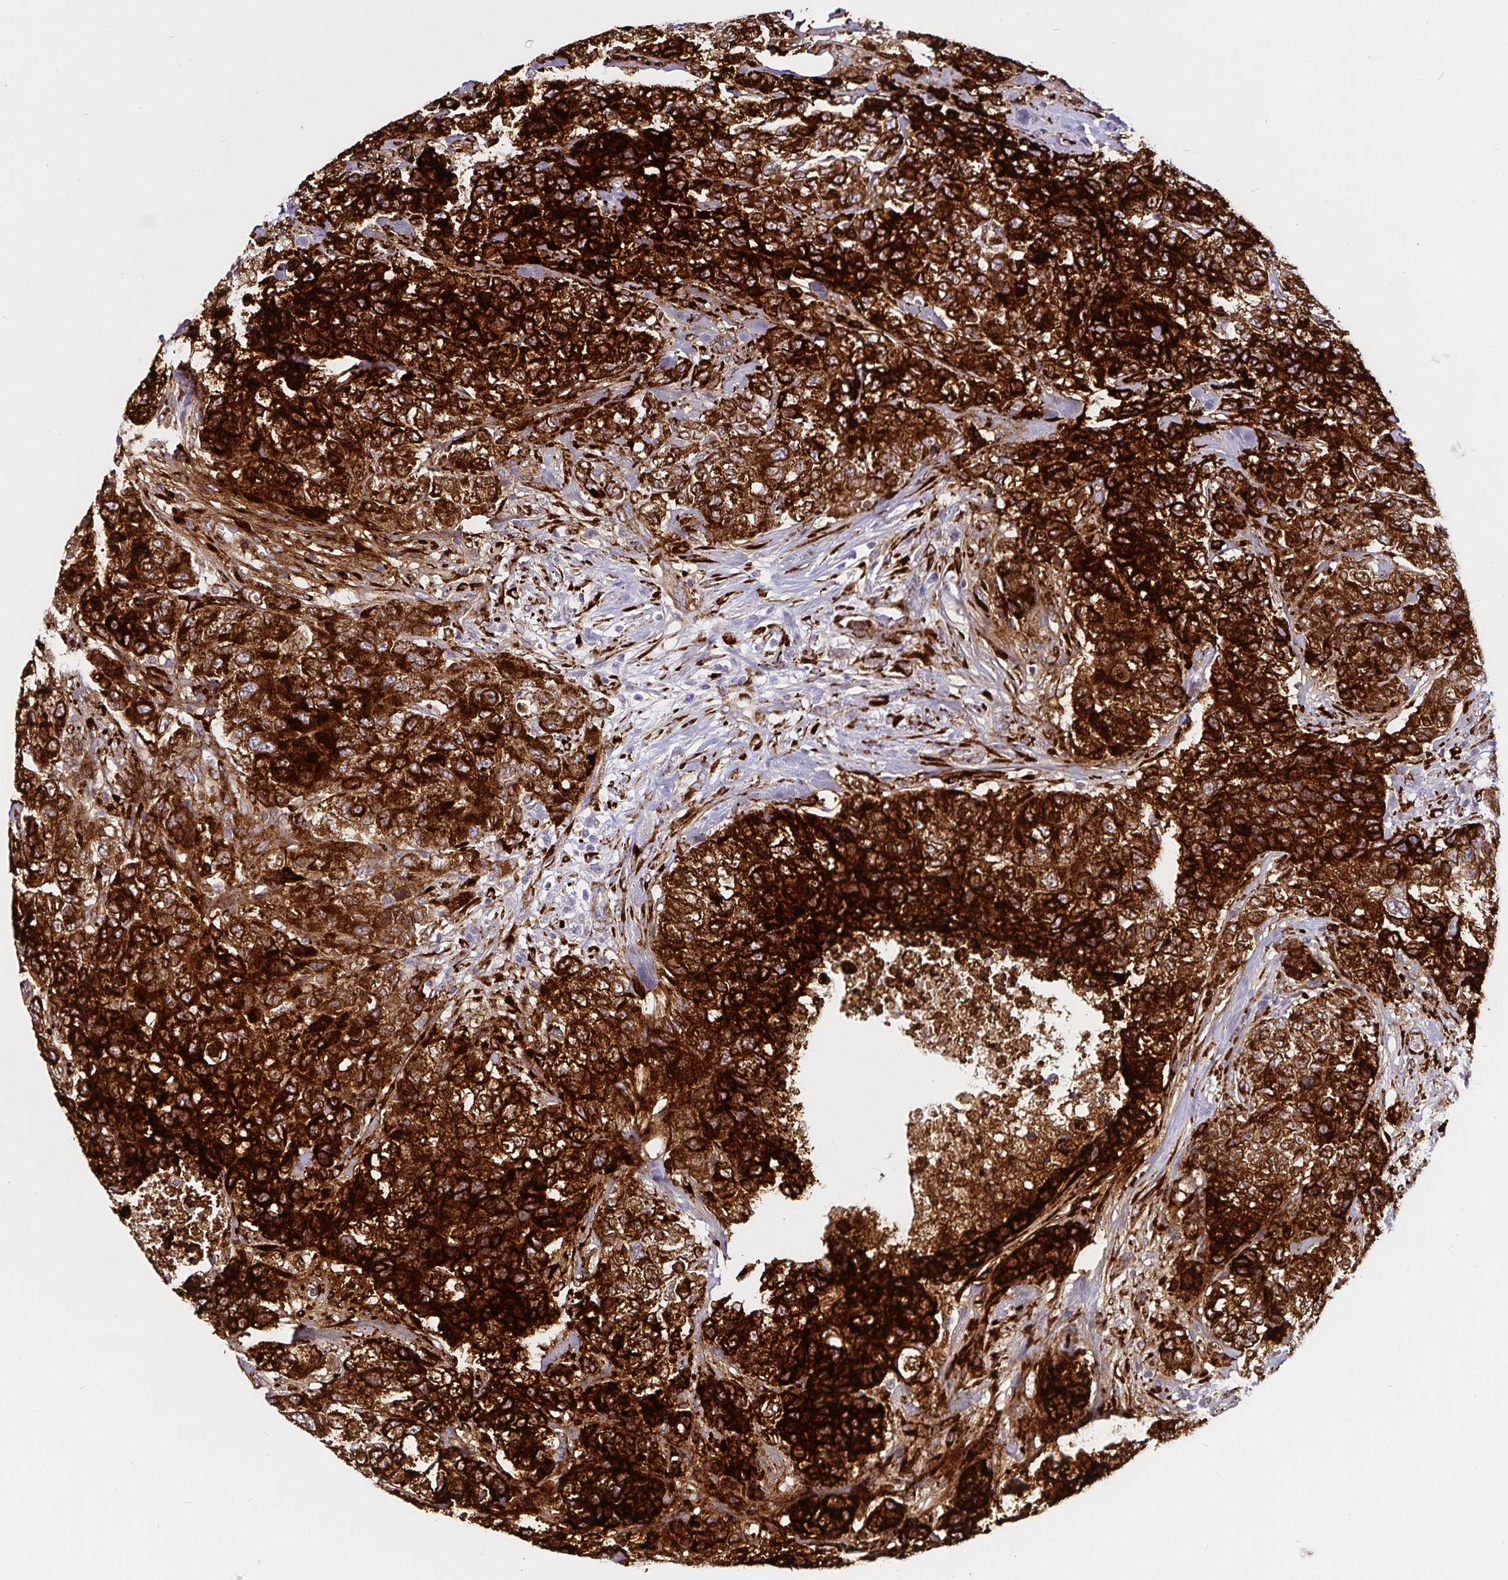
{"staining": {"intensity": "strong", "quantity": ">75%", "location": "cytoplasmic/membranous"}, "tissue": "urothelial cancer", "cell_type": "Tumor cells", "image_type": "cancer", "snomed": [{"axis": "morphology", "description": "Urothelial carcinoma, High grade"}, {"axis": "topography", "description": "Urinary bladder"}], "caption": "A high-resolution image shows immunohistochemistry (IHC) staining of urothelial cancer, which exhibits strong cytoplasmic/membranous staining in approximately >75% of tumor cells.", "gene": "P4HA2", "patient": {"sex": "female", "age": 78}}